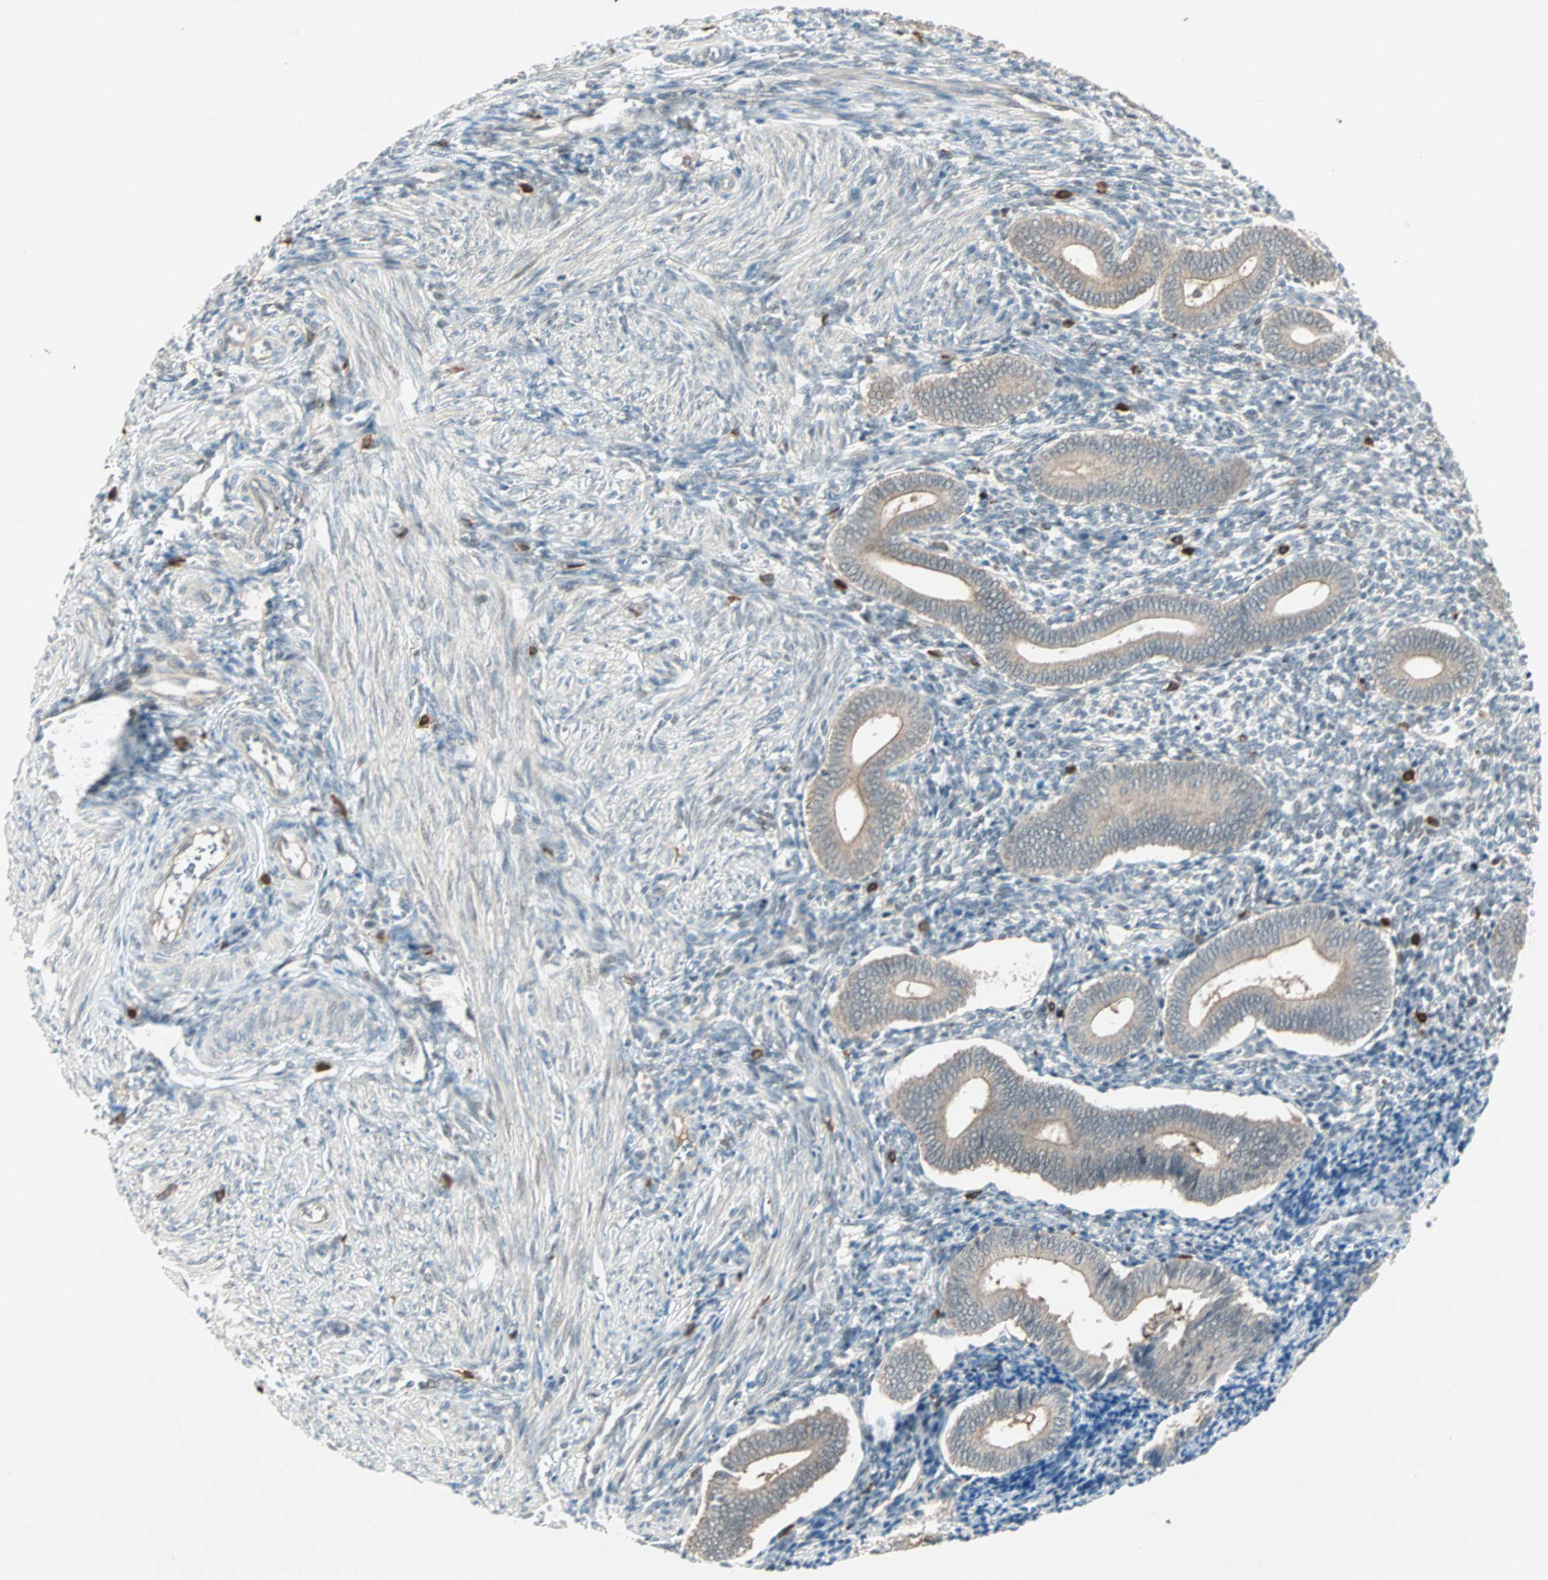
{"staining": {"intensity": "moderate", "quantity": "<25%", "location": "cytoplasmic/membranous"}, "tissue": "endometrium", "cell_type": "Cells in endometrial stroma", "image_type": "normal", "snomed": [{"axis": "morphology", "description": "Normal tissue, NOS"}, {"axis": "topography", "description": "Uterus"}, {"axis": "topography", "description": "Endometrium"}], "caption": "This image exhibits unremarkable endometrium stained with IHC to label a protein in brown. The cytoplasmic/membranous of cells in endometrial stroma show moderate positivity for the protein. Nuclei are counter-stained blue.", "gene": "RTL6", "patient": {"sex": "female", "age": 33}}